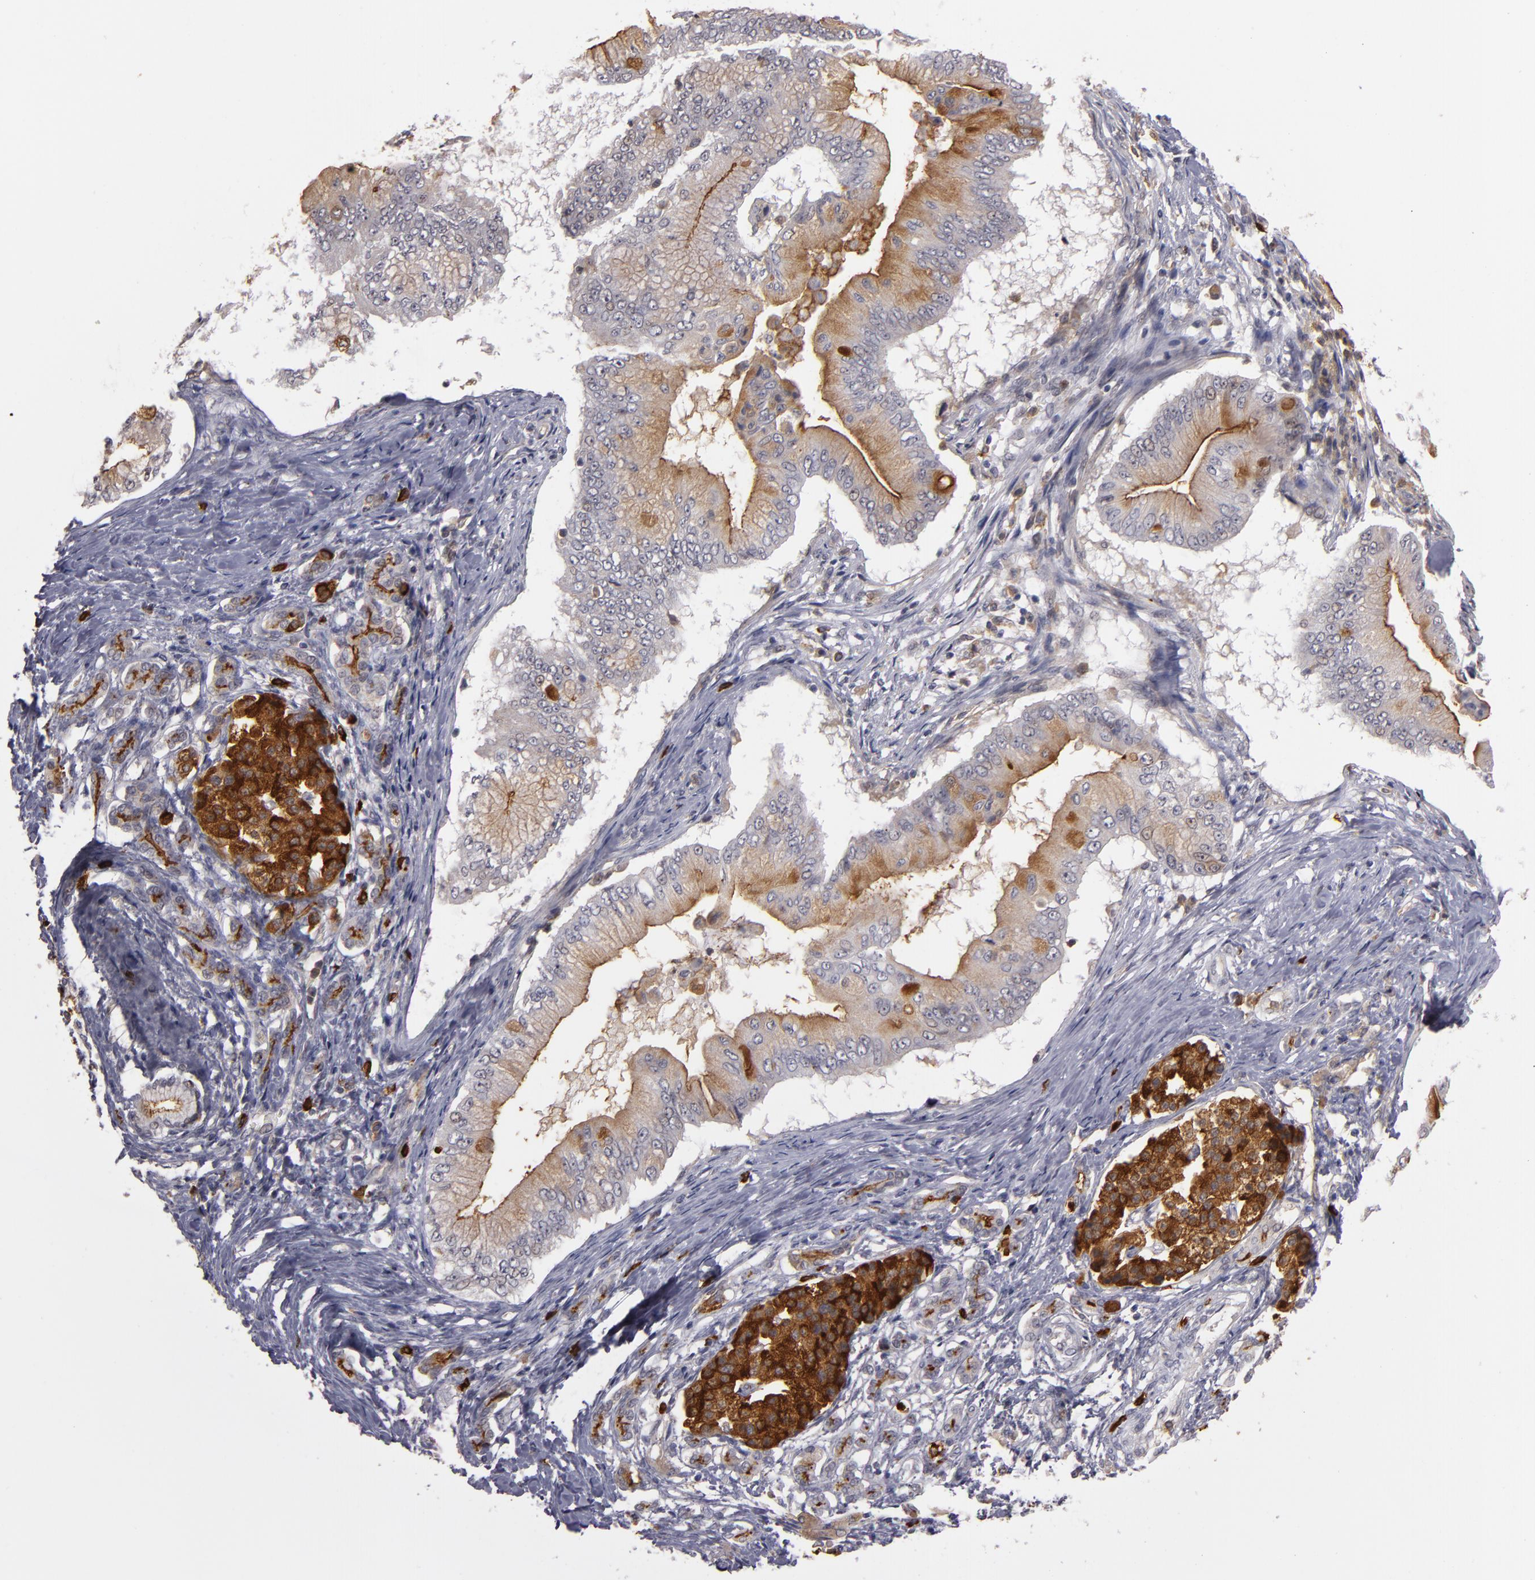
{"staining": {"intensity": "weak", "quantity": ">75%", "location": "cytoplasmic/membranous"}, "tissue": "pancreatic cancer", "cell_type": "Tumor cells", "image_type": "cancer", "snomed": [{"axis": "morphology", "description": "Adenocarcinoma, NOS"}, {"axis": "topography", "description": "Pancreas"}], "caption": "Weak cytoplasmic/membranous protein expression is appreciated in approximately >75% of tumor cells in pancreatic cancer (adenocarcinoma). (IHC, brightfield microscopy, high magnification).", "gene": "STX3", "patient": {"sex": "male", "age": 62}}